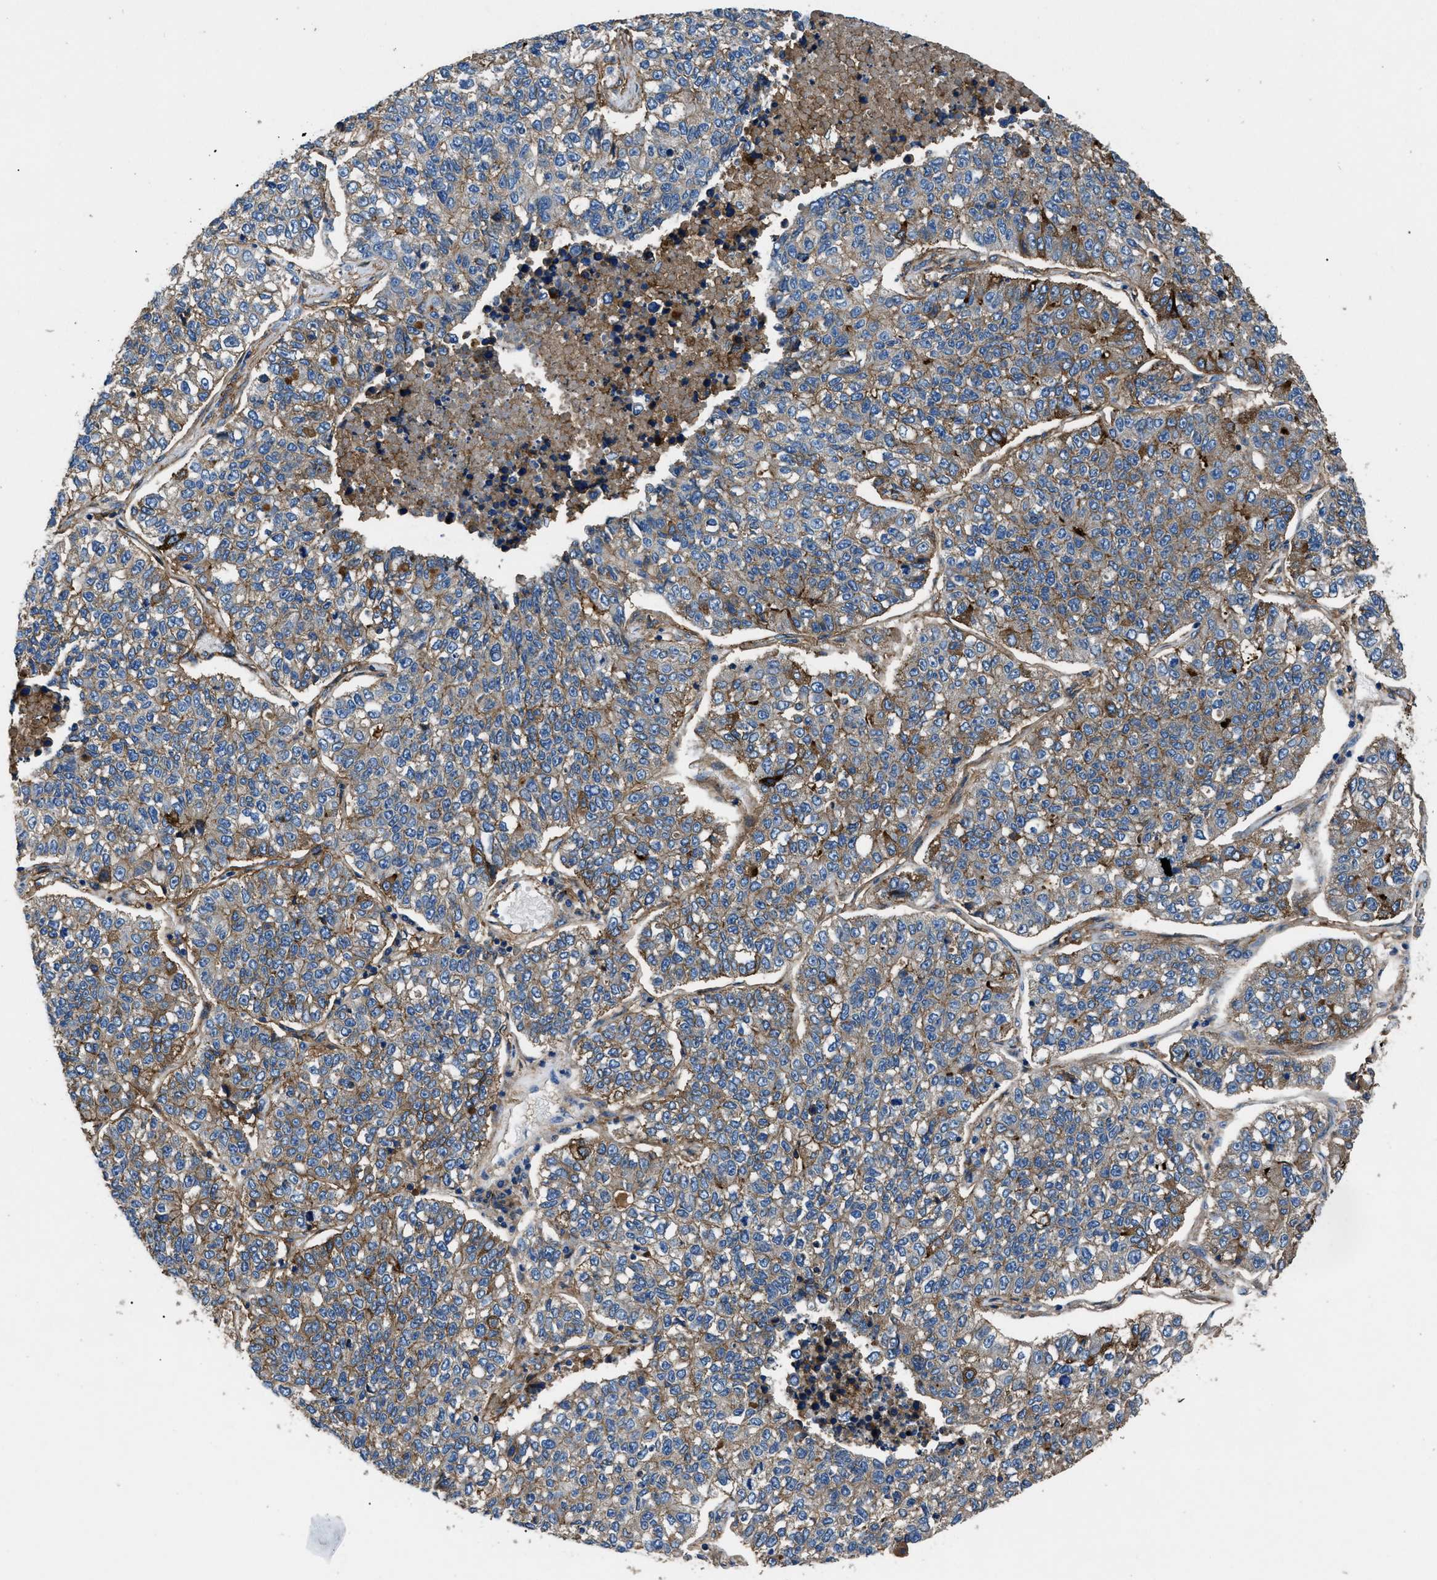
{"staining": {"intensity": "moderate", "quantity": ">75%", "location": "cytoplasmic/membranous"}, "tissue": "lung cancer", "cell_type": "Tumor cells", "image_type": "cancer", "snomed": [{"axis": "morphology", "description": "Adenocarcinoma, NOS"}, {"axis": "topography", "description": "Lung"}], "caption": "Adenocarcinoma (lung) stained with DAB IHC demonstrates medium levels of moderate cytoplasmic/membranous staining in about >75% of tumor cells. Using DAB (3,3'-diaminobenzidine) (brown) and hematoxylin (blue) stains, captured at high magnification using brightfield microscopy.", "gene": "CD276", "patient": {"sex": "male", "age": 49}}